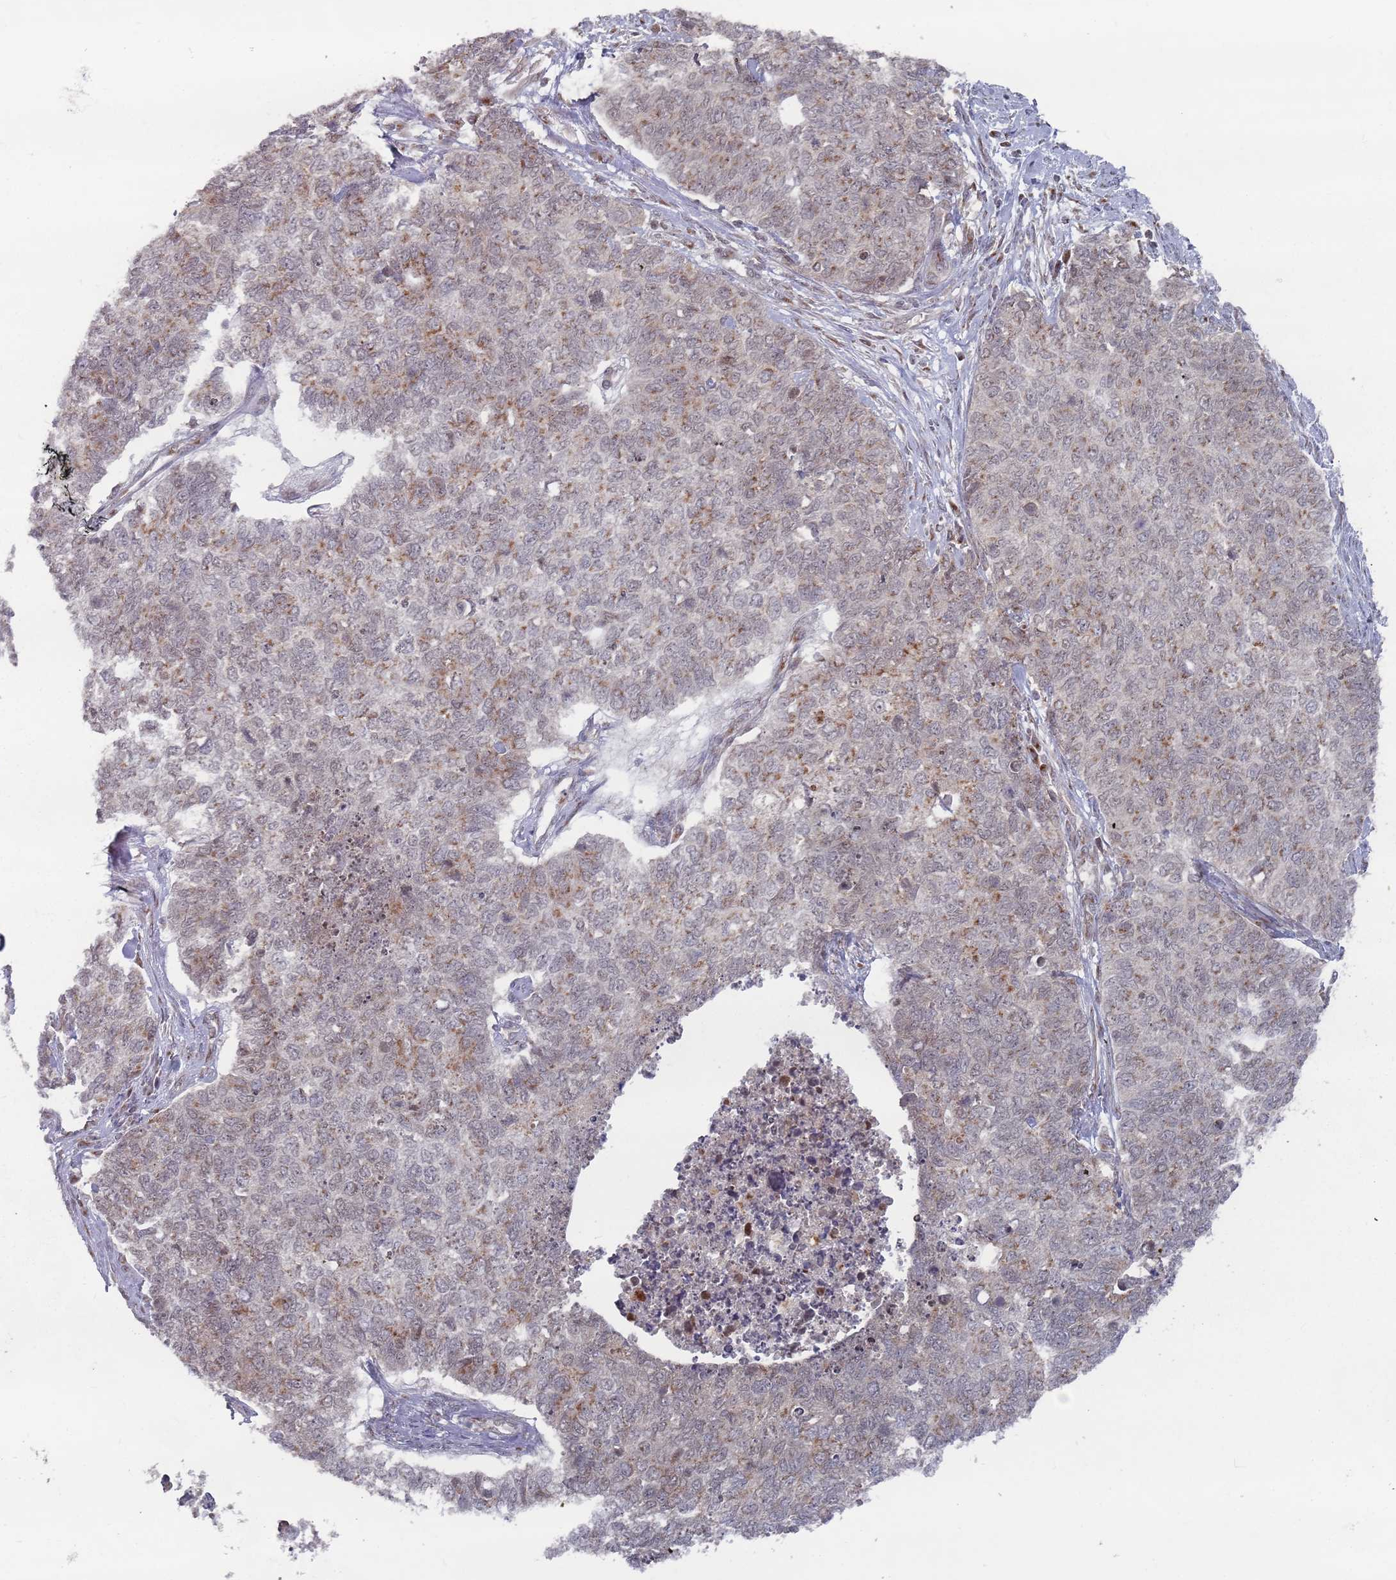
{"staining": {"intensity": "weak", "quantity": "25%-75%", "location": "cytoplasmic/membranous,nuclear"}, "tissue": "cervical cancer", "cell_type": "Tumor cells", "image_type": "cancer", "snomed": [{"axis": "morphology", "description": "Squamous cell carcinoma, NOS"}, {"axis": "topography", "description": "Cervix"}], "caption": "The immunohistochemical stain highlights weak cytoplasmic/membranous and nuclear positivity in tumor cells of cervical cancer (squamous cell carcinoma) tissue.", "gene": "FMO4", "patient": {"sex": "female", "age": 63}}